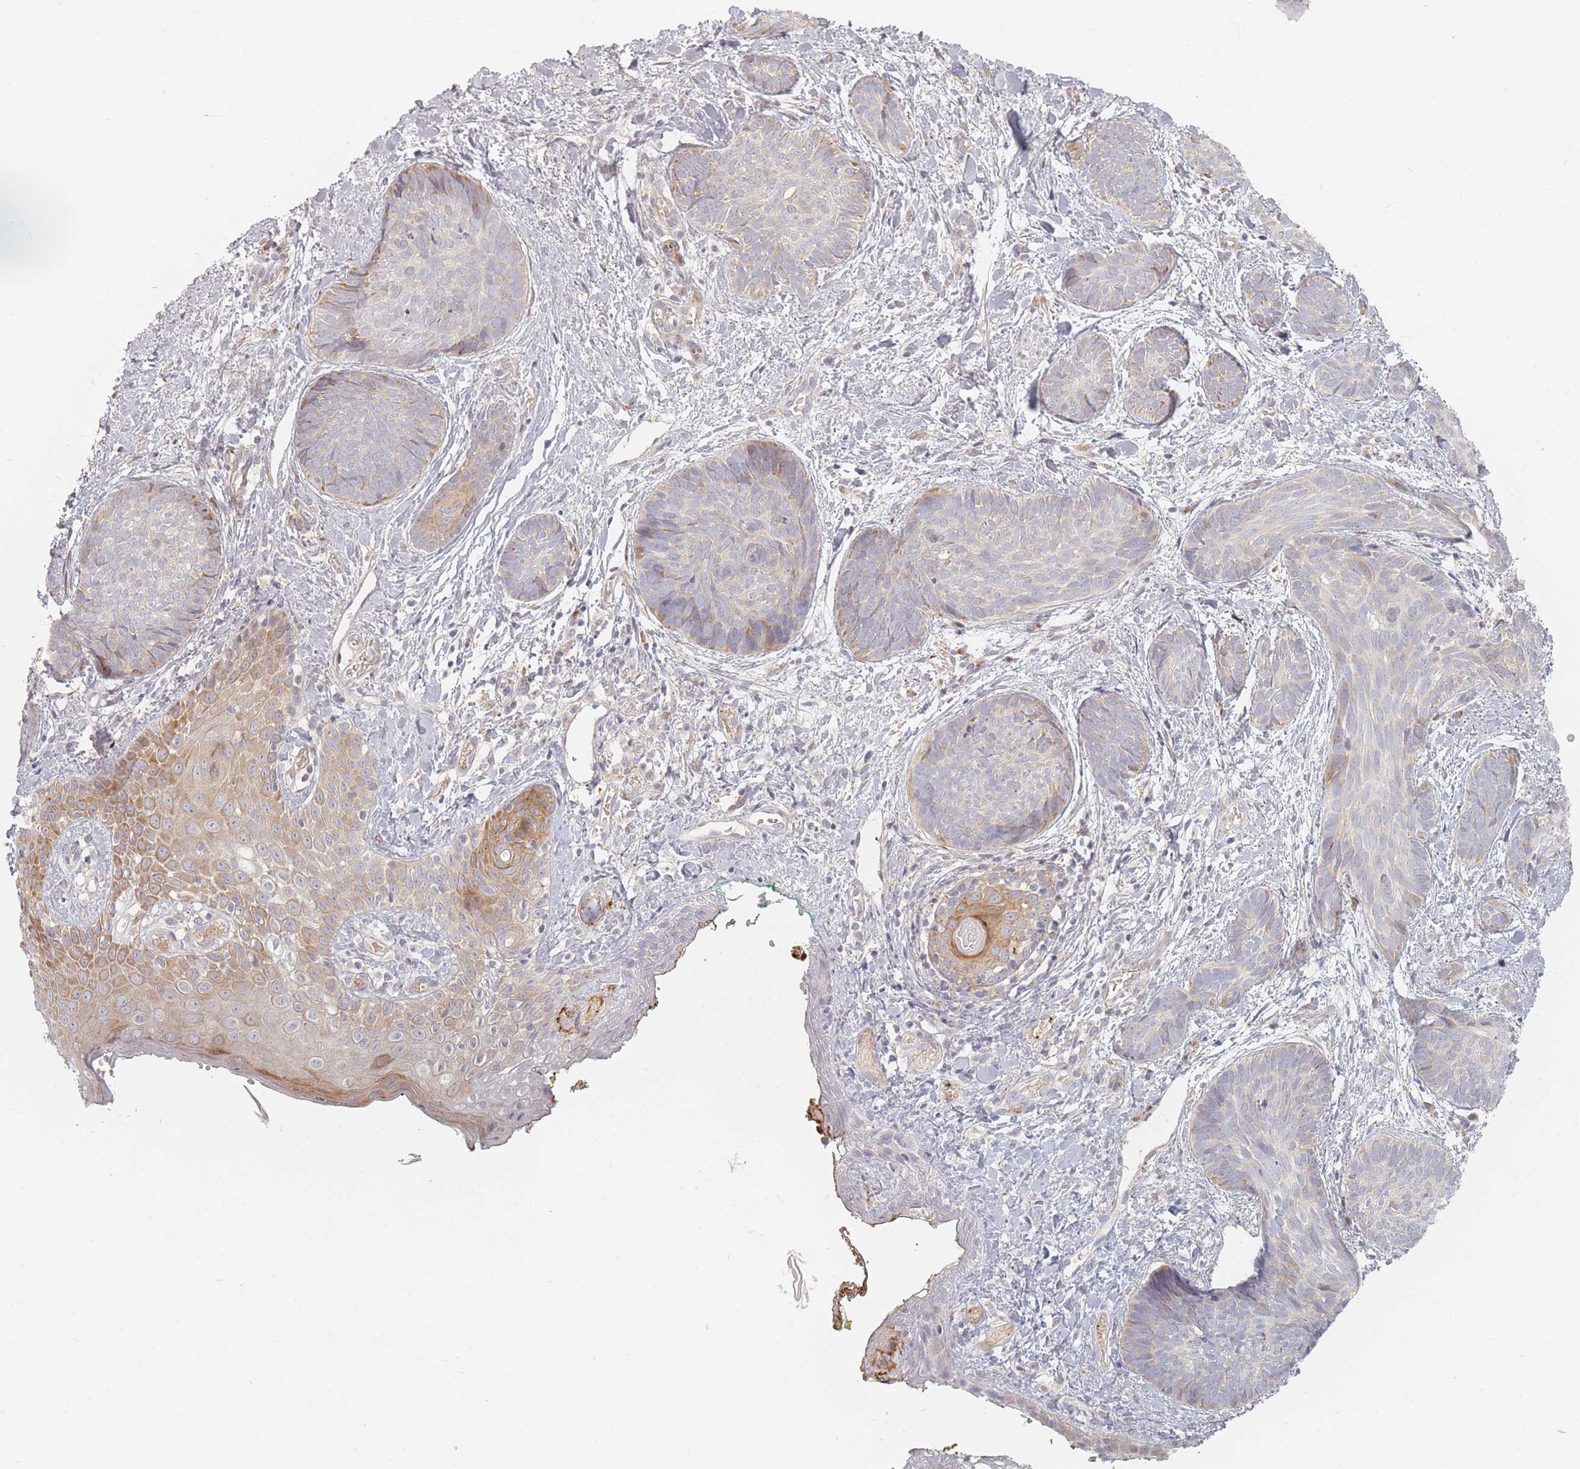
{"staining": {"intensity": "negative", "quantity": "none", "location": "none"}, "tissue": "skin cancer", "cell_type": "Tumor cells", "image_type": "cancer", "snomed": [{"axis": "morphology", "description": "Basal cell carcinoma"}, {"axis": "topography", "description": "Skin"}], "caption": "The photomicrograph shows no staining of tumor cells in skin basal cell carcinoma.", "gene": "ZKSCAN7", "patient": {"sex": "female", "age": 81}}